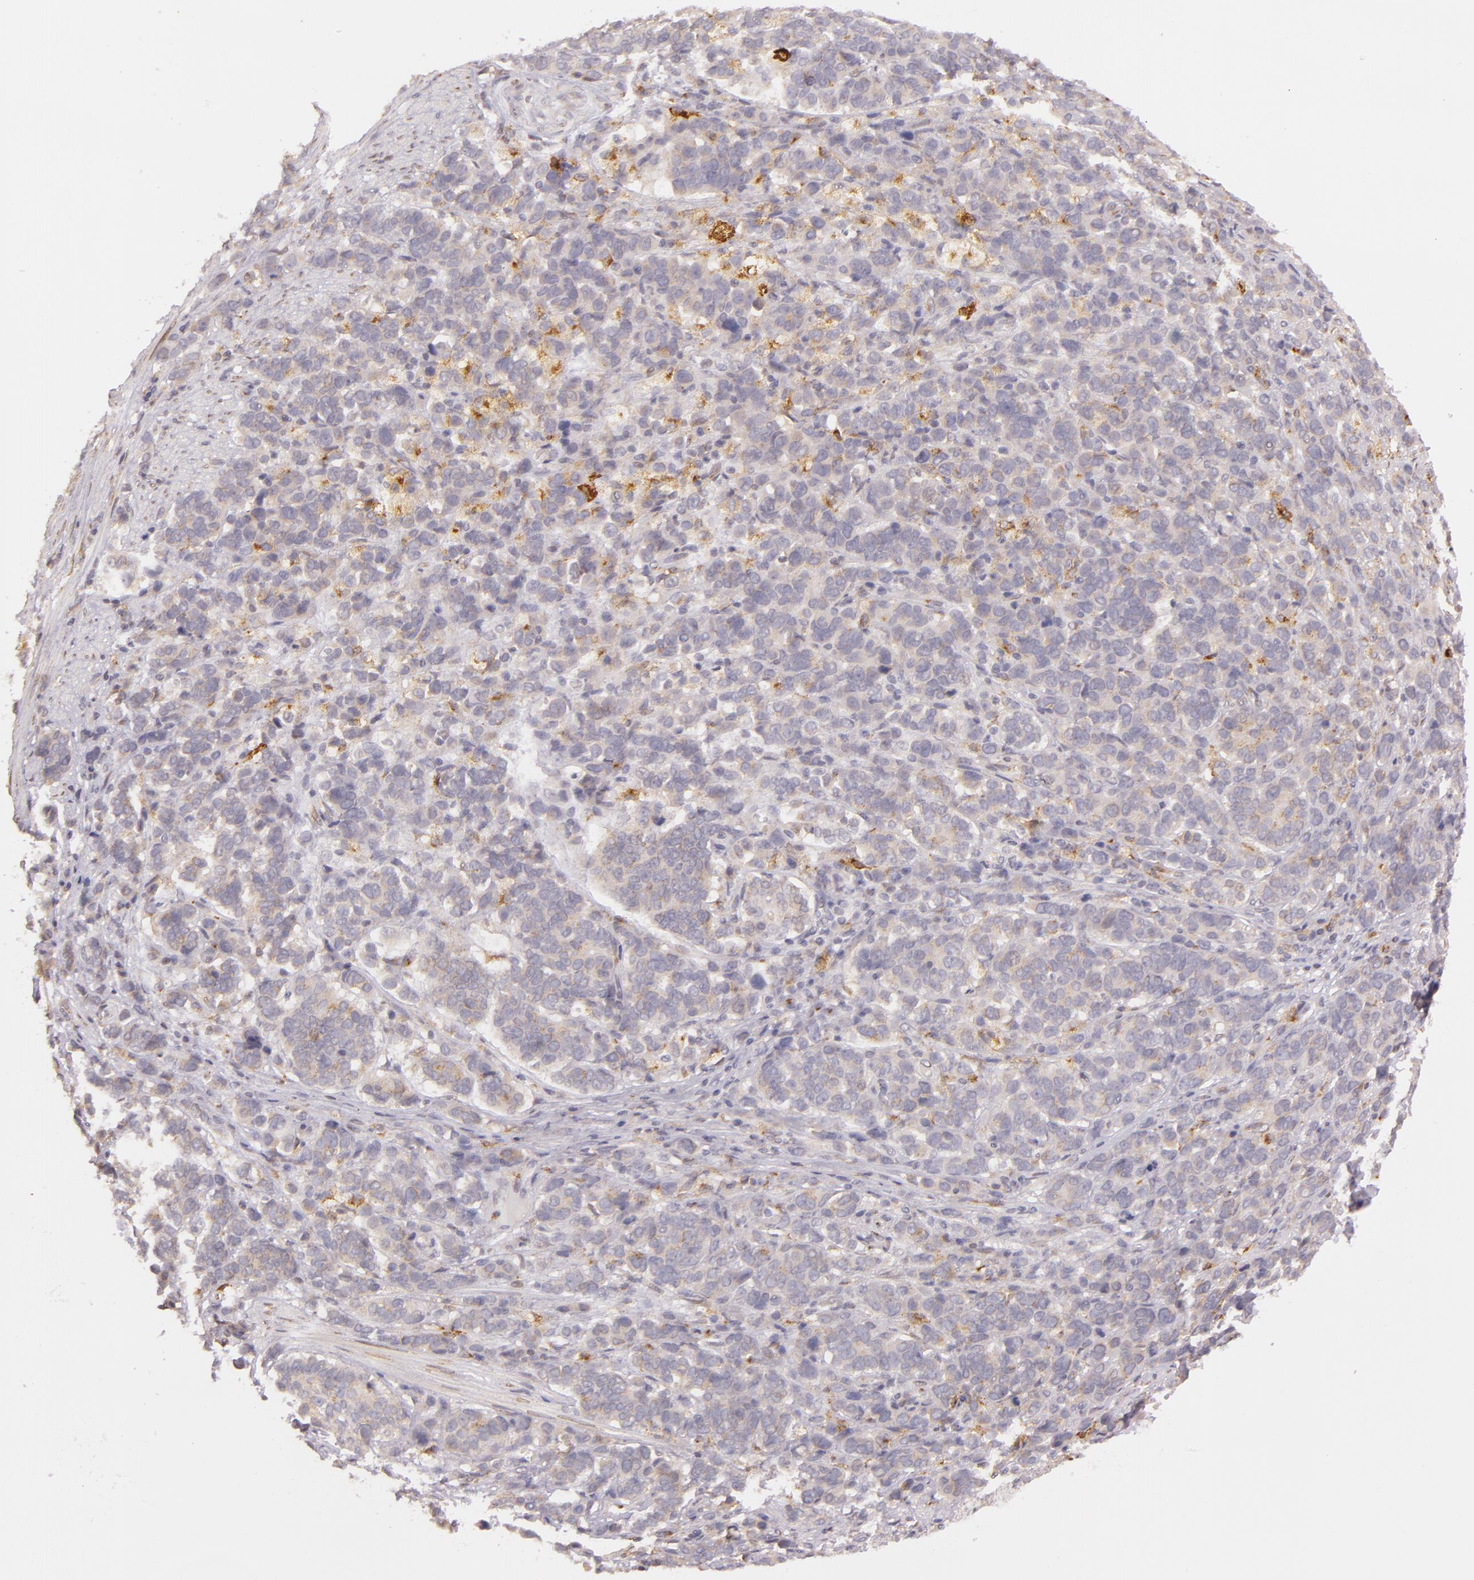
{"staining": {"intensity": "weak", "quantity": ">75%", "location": "cytoplasmic/membranous"}, "tissue": "stomach cancer", "cell_type": "Tumor cells", "image_type": "cancer", "snomed": [{"axis": "morphology", "description": "Adenocarcinoma, NOS"}, {"axis": "topography", "description": "Stomach, upper"}], "caption": "A brown stain highlights weak cytoplasmic/membranous positivity of a protein in human stomach adenocarcinoma tumor cells.", "gene": "LGMN", "patient": {"sex": "male", "age": 71}}